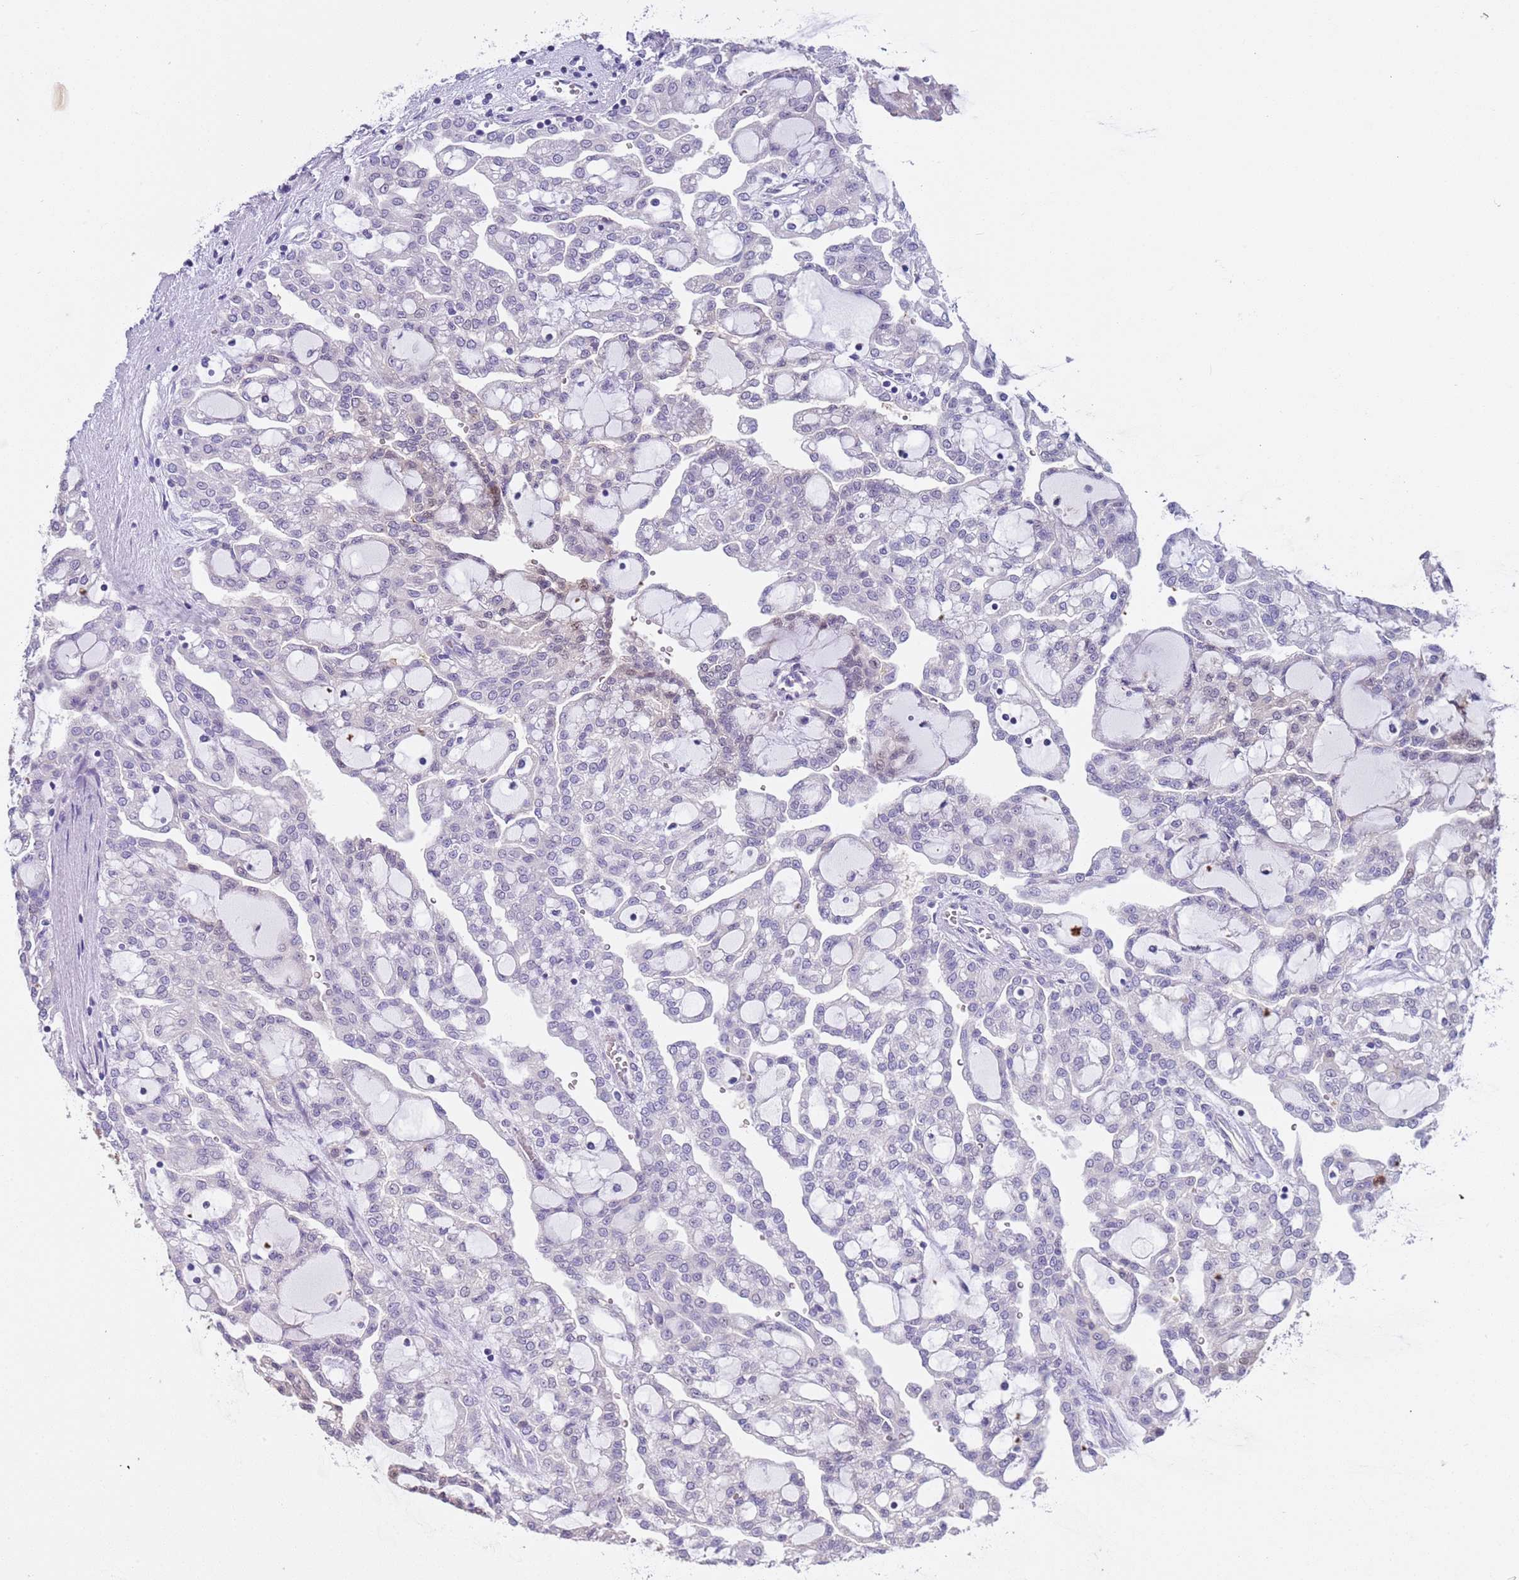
{"staining": {"intensity": "weak", "quantity": "<25%", "location": "nuclear"}, "tissue": "renal cancer", "cell_type": "Tumor cells", "image_type": "cancer", "snomed": [{"axis": "morphology", "description": "Adenocarcinoma, NOS"}, {"axis": "topography", "description": "Kidney"}], "caption": "Immunohistochemistry (IHC) of renal cancer (adenocarcinoma) displays no staining in tumor cells. (Brightfield microscopy of DAB IHC at high magnification).", "gene": "BRMS1L", "patient": {"sex": "male", "age": 63}}